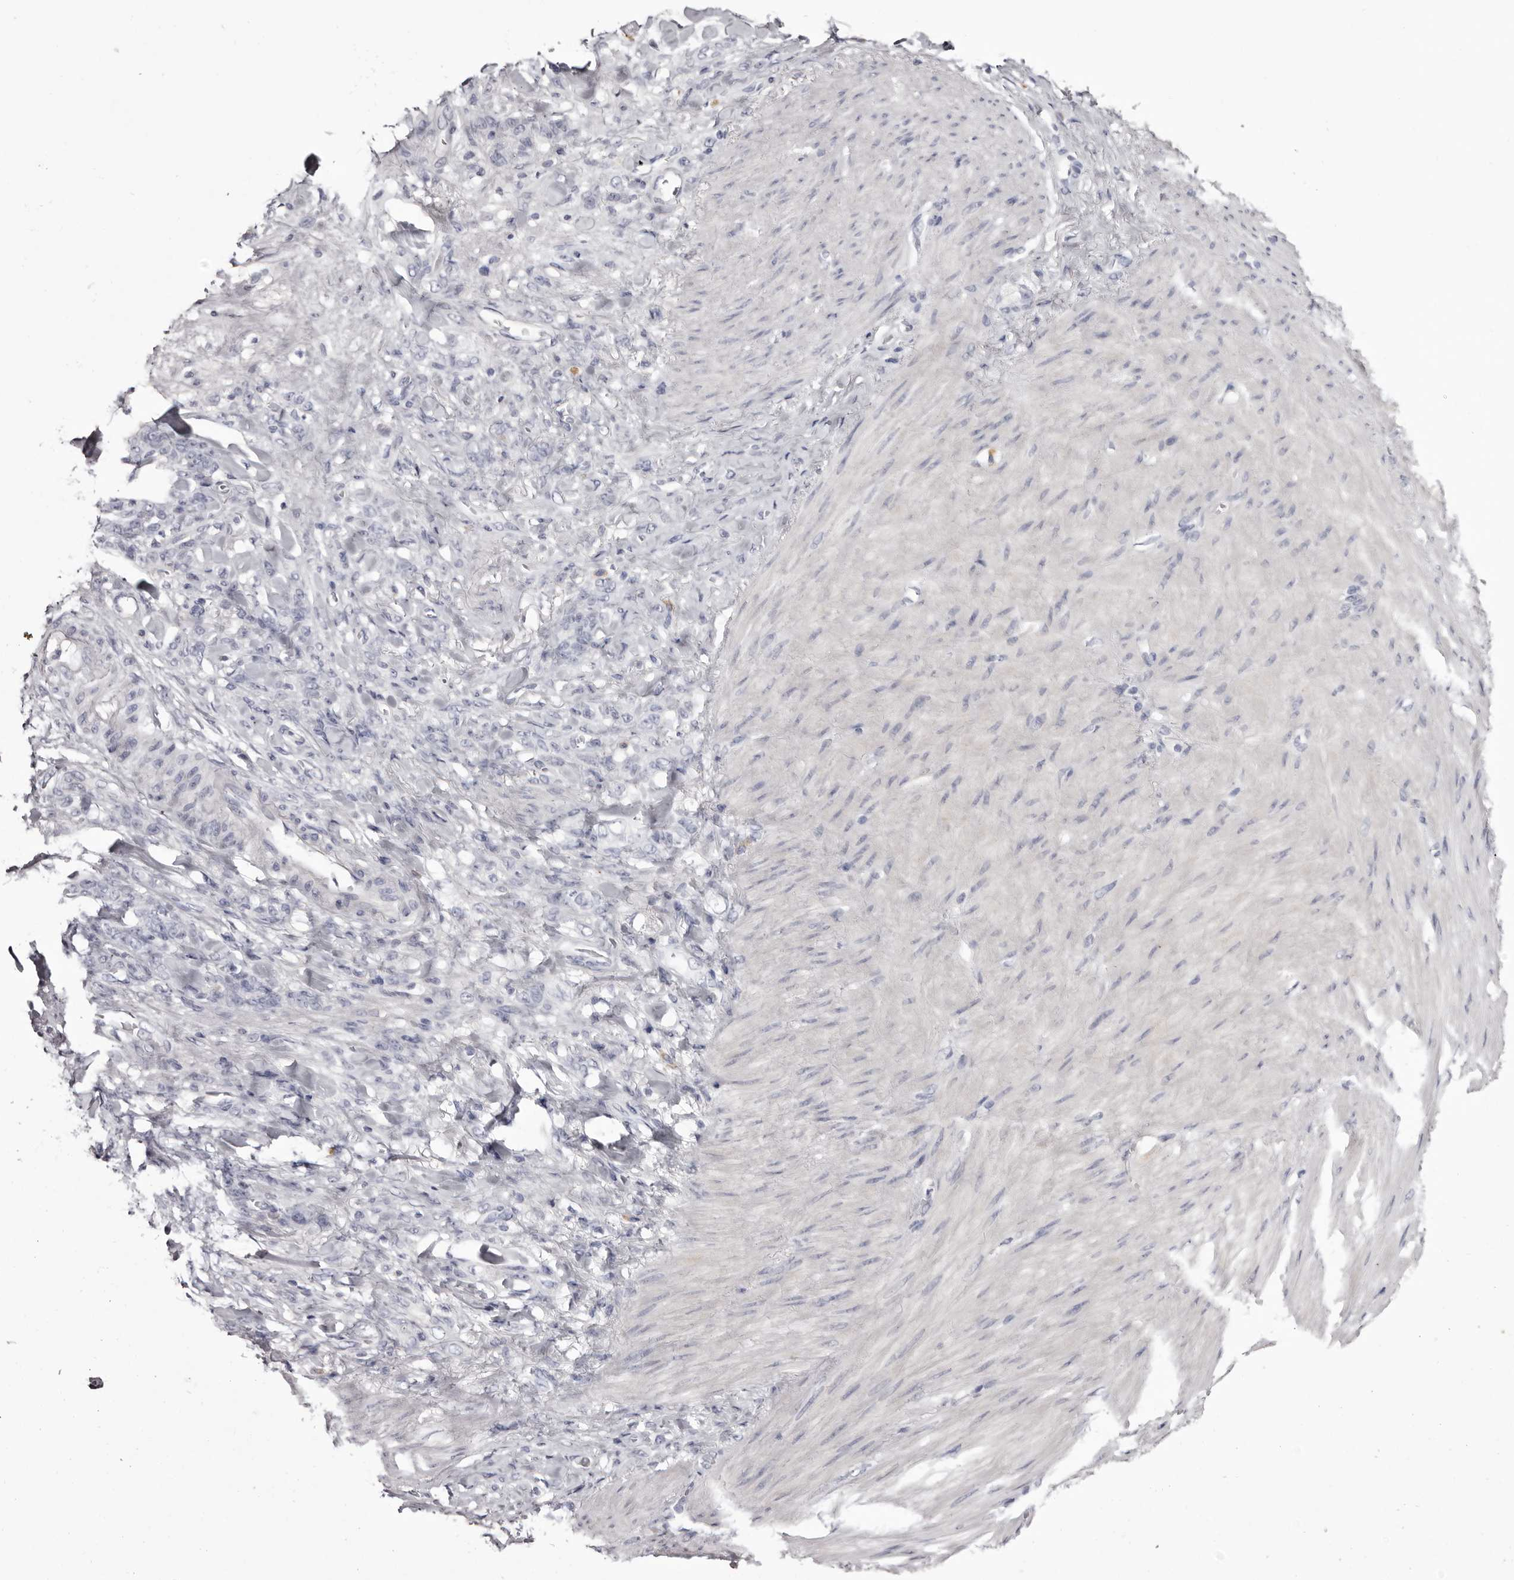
{"staining": {"intensity": "negative", "quantity": "none", "location": "none"}, "tissue": "stomach cancer", "cell_type": "Tumor cells", "image_type": "cancer", "snomed": [{"axis": "morphology", "description": "Normal tissue, NOS"}, {"axis": "morphology", "description": "Adenocarcinoma, NOS"}, {"axis": "topography", "description": "Stomach"}], "caption": "Immunohistochemistry (IHC) photomicrograph of neoplastic tissue: human adenocarcinoma (stomach) stained with DAB exhibits no significant protein positivity in tumor cells.", "gene": "CA6", "patient": {"sex": "male", "age": 82}}